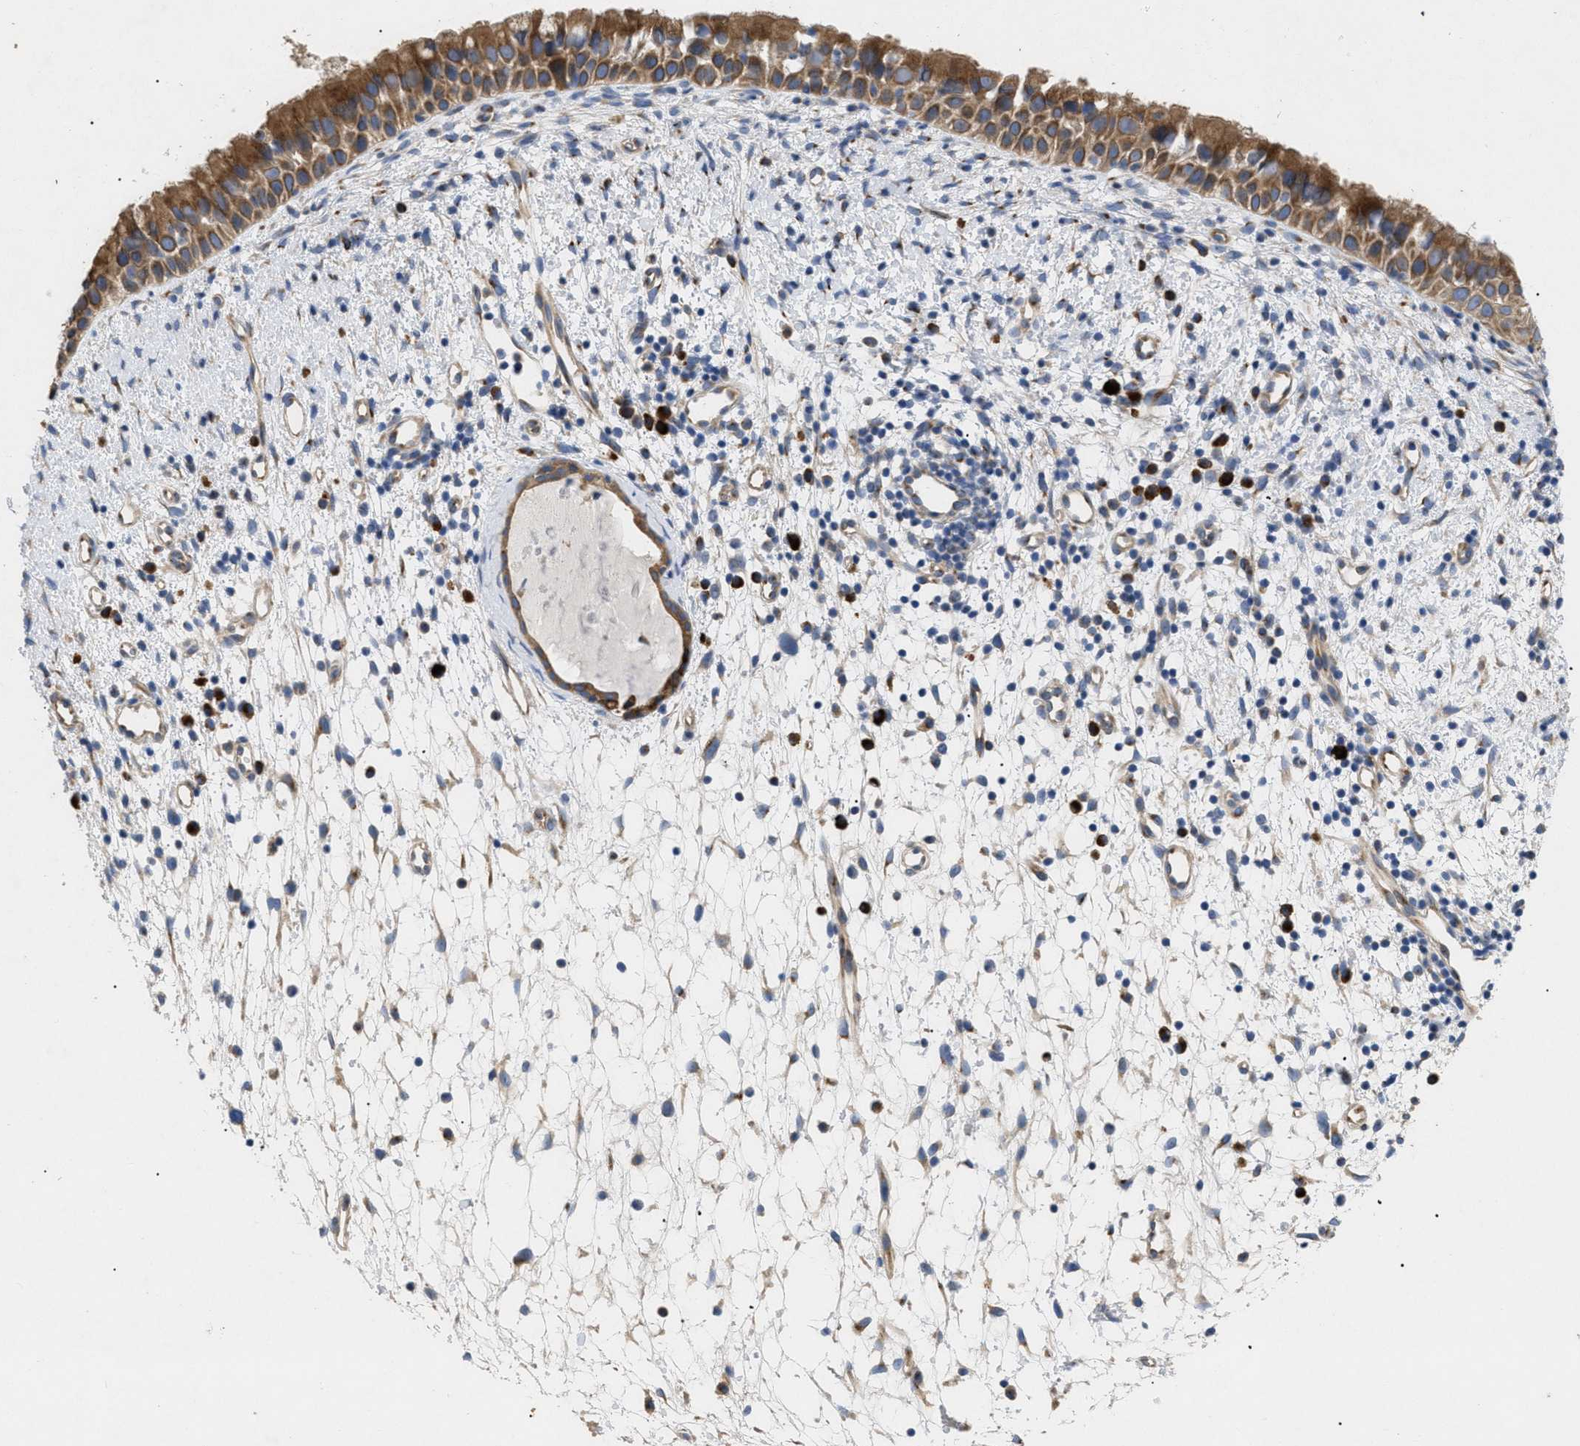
{"staining": {"intensity": "moderate", "quantity": ">75%", "location": "cytoplasmic/membranous"}, "tissue": "nasopharynx", "cell_type": "Respiratory epithelial cells", "image_type": "normal", "snomed": [{"axis": "morphology", "description": "Normal tissue, NOS"}, {"axis": "topography", "description": "Nasopharynx"}], "caption": "High-power microscopy captured an IHC histopathology image of benign nasopharynx, revealing moderate cytoplasmic/membranous positivity in approximately >75% of respiratory epithelial cells.", "gene": "SLC50A1", "patient": {"sex": "male", "age": 22}}